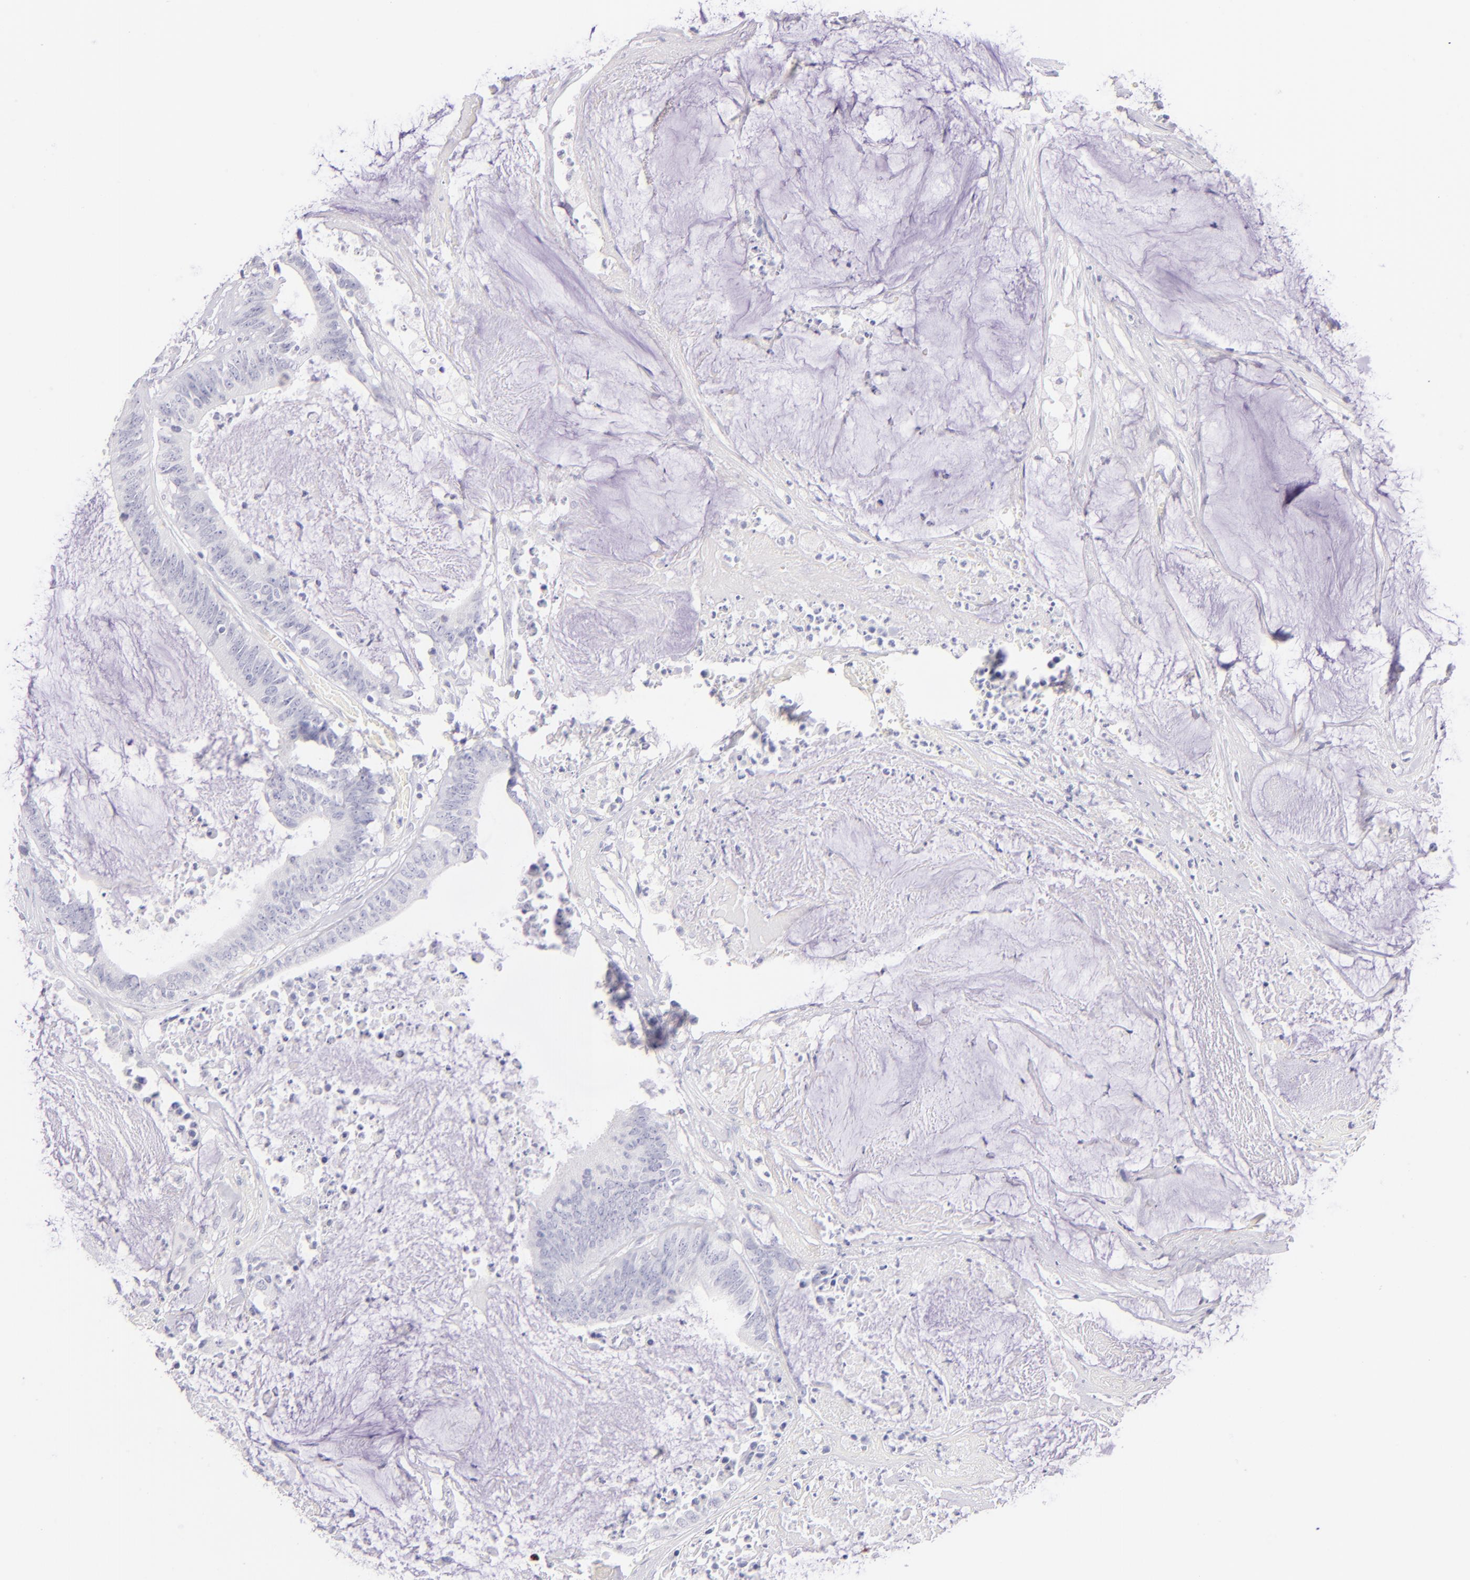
{"staining": {"intensity": "negative", "quantity": "none", "location": "none"}, "tissue": "colorectal cancer", "cell_type": "Tumor cells", "image_type": "cancer", "snomed": [{"axis": "morphology", "description": "Adenocarcinoma, NOS"}, {"axis": "topography", "description": "Rectum"}], "caption": "This is an immunohistochemistry (IHC) histopathology image of colorectal adenocarcinoma. There is no expression in tumor cells.", "gene": "SDC1", "patient": {"sex": "female", "age": 66}}